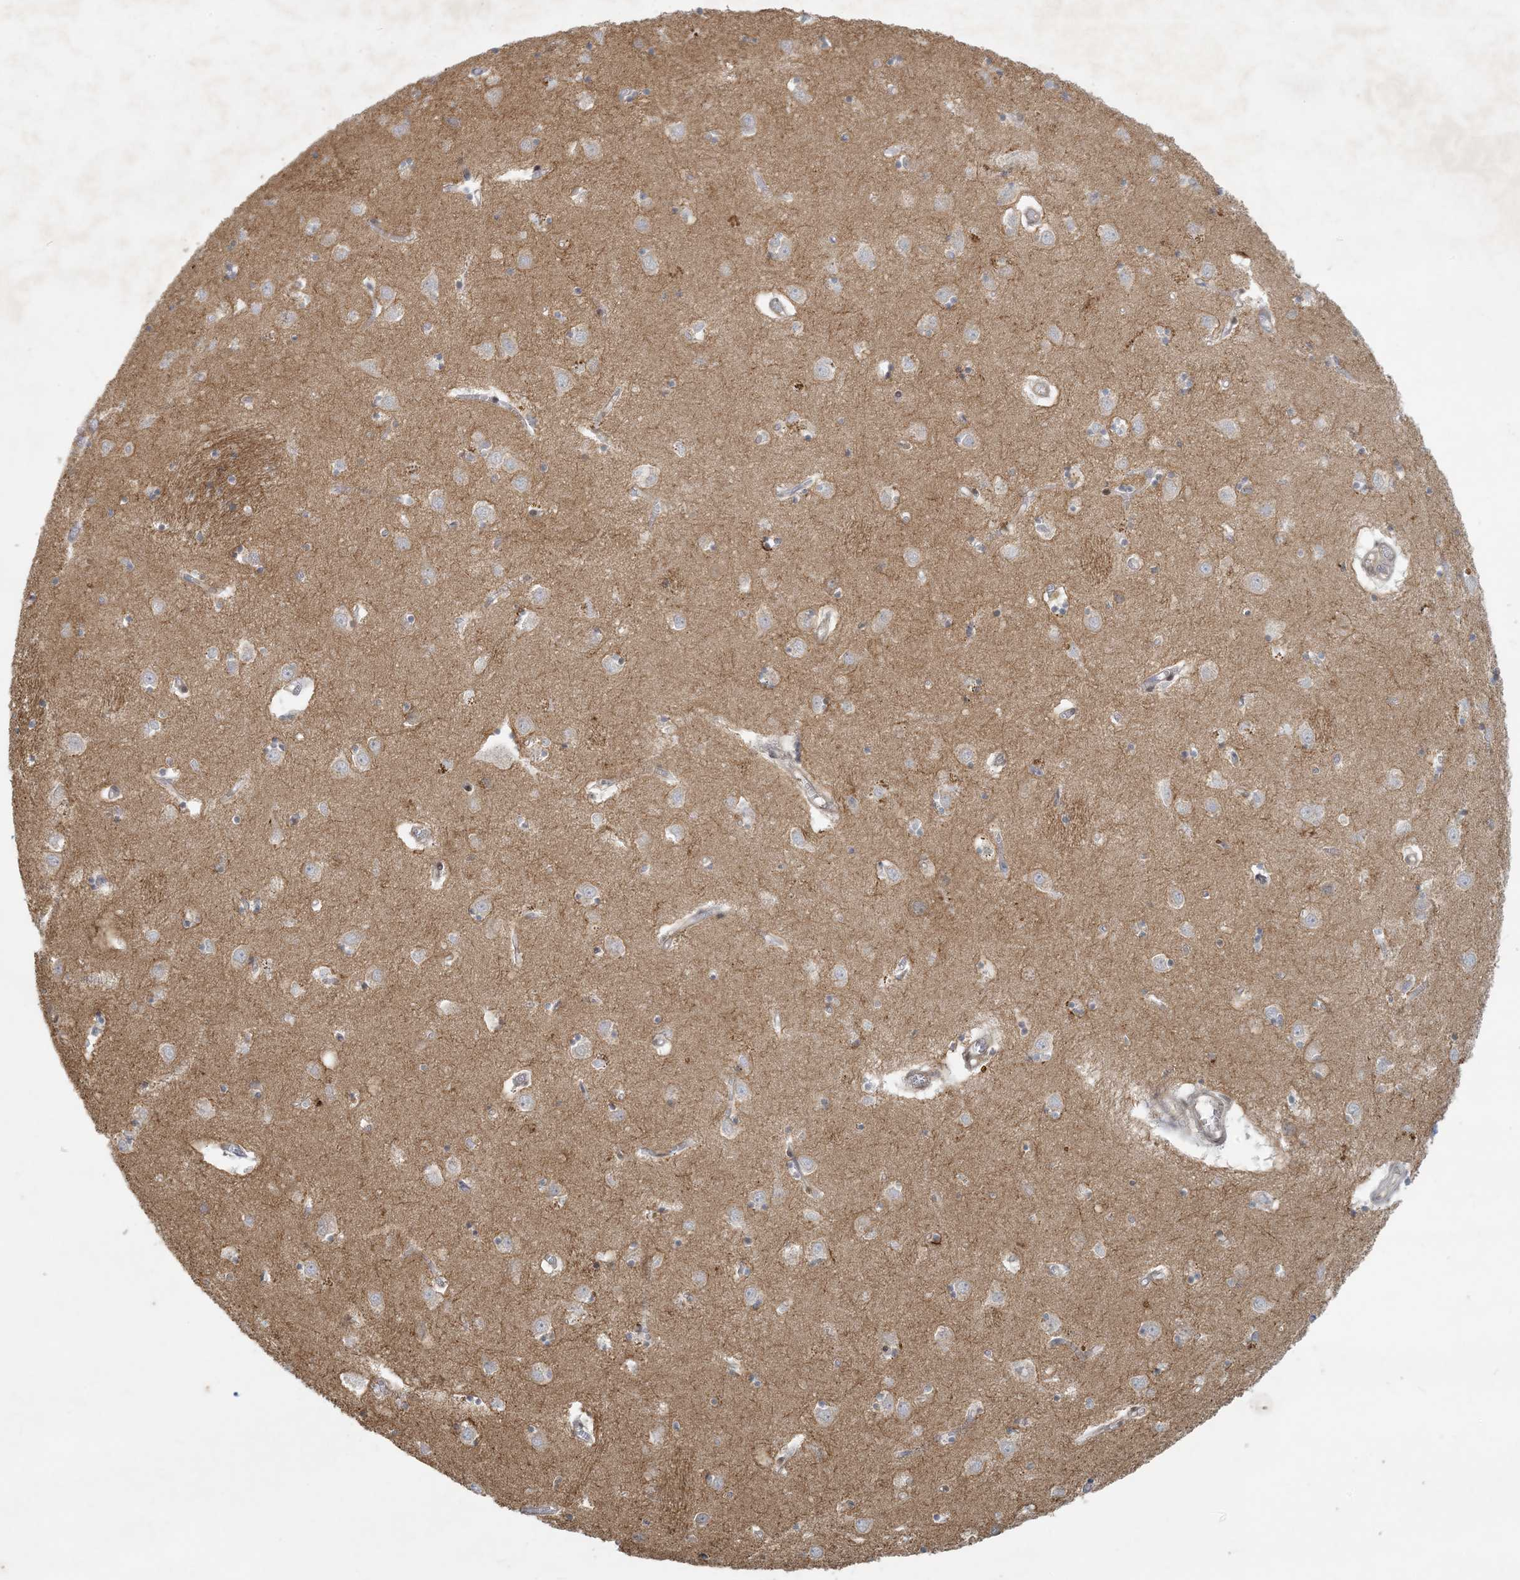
{"staining": {"intensity": "weak", "quantity": "<25%", "location": "cytoplasmic/membranous"}, "tissue": "caudate", "cell_type": "Glial cells", "image_type": "normal", "snomed": [{"axis": "morphology", "description": "Normal tissue, NOS"}, {"axis": "topography", "description": "Lateral ventricle wall"}], "caption": "Immunohistochemistry image of unremarkable caudate stained for a protein (brown), which shows no staining in glial cells.", "gene": "BCORL1", "patient": {"sex": "male", "age": 70}}